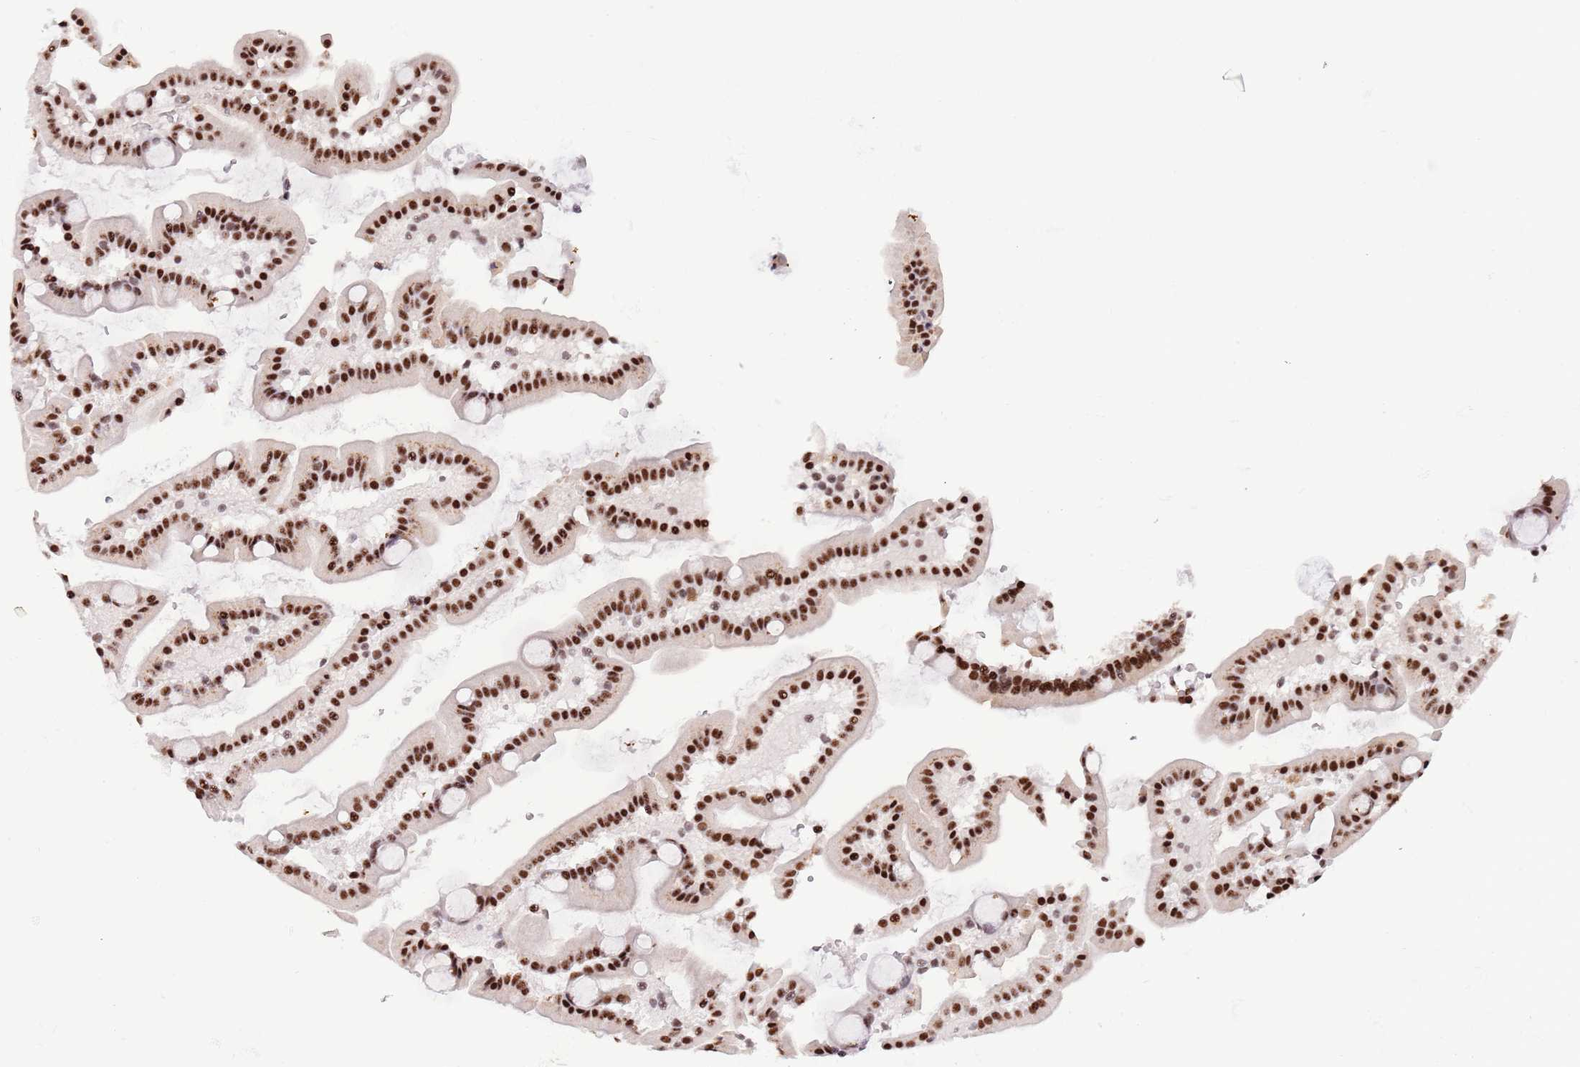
{"staining": {"intensity": "strong", "quantity": ">75%", "location": "nuclear"}, "tissue": "duodenum", "cell_type": "Glandular cells", "image_type": "normal", "snomed": [{"axis": "morphology", "description": "Normal tissue, NOS"}, {"axis": "topography", "description": "Duodenum"}], "caption": "Glandular cells show high levels of strong nuclear positivity in about >75% of cells in normal duodenum. (DAB (3,3'-diaminobenzidine) IHC, brown staining for protein, blue staining for nuclei).", "gene": "SF3A2", "patient": {"sex": "male", "age": 55}}